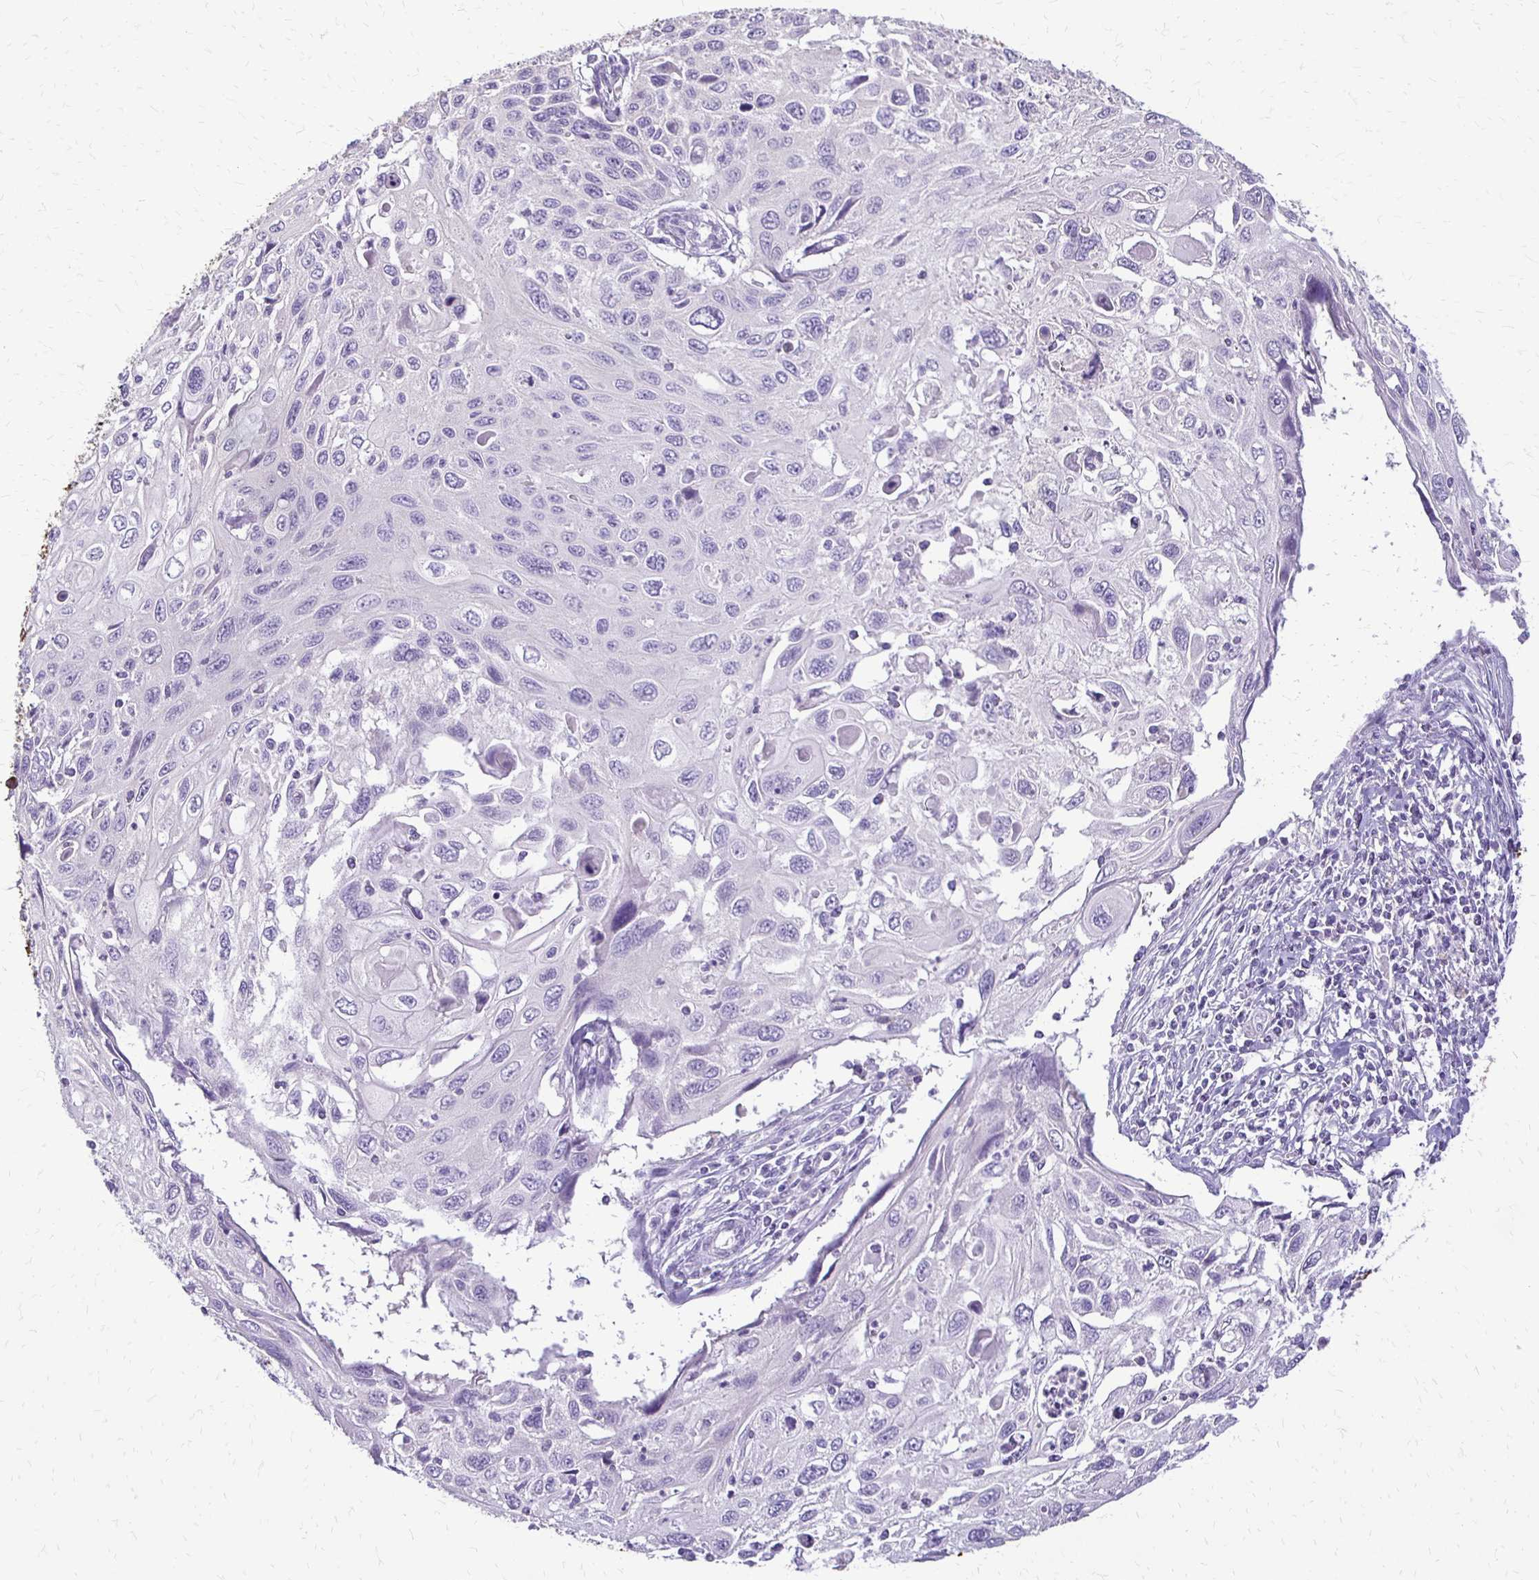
{"staining": {"intensity": "negative", "quantity": "none", "location": "none"}, "tissue": "cervical cancer", "cell_type": "Tumor cells", "image_type": "cancer", "snomed": [{"axis": "morphology", "description": "Squamous cell carcinoma, NOS"}, {"axis": "topography", "description": "Cervix"}], "caption": "Micrograph shows no significant protein expression in tumor cells of cervical cancer.", "gene": "ALPG", "patient": {"sex": "female", "age": 70}}